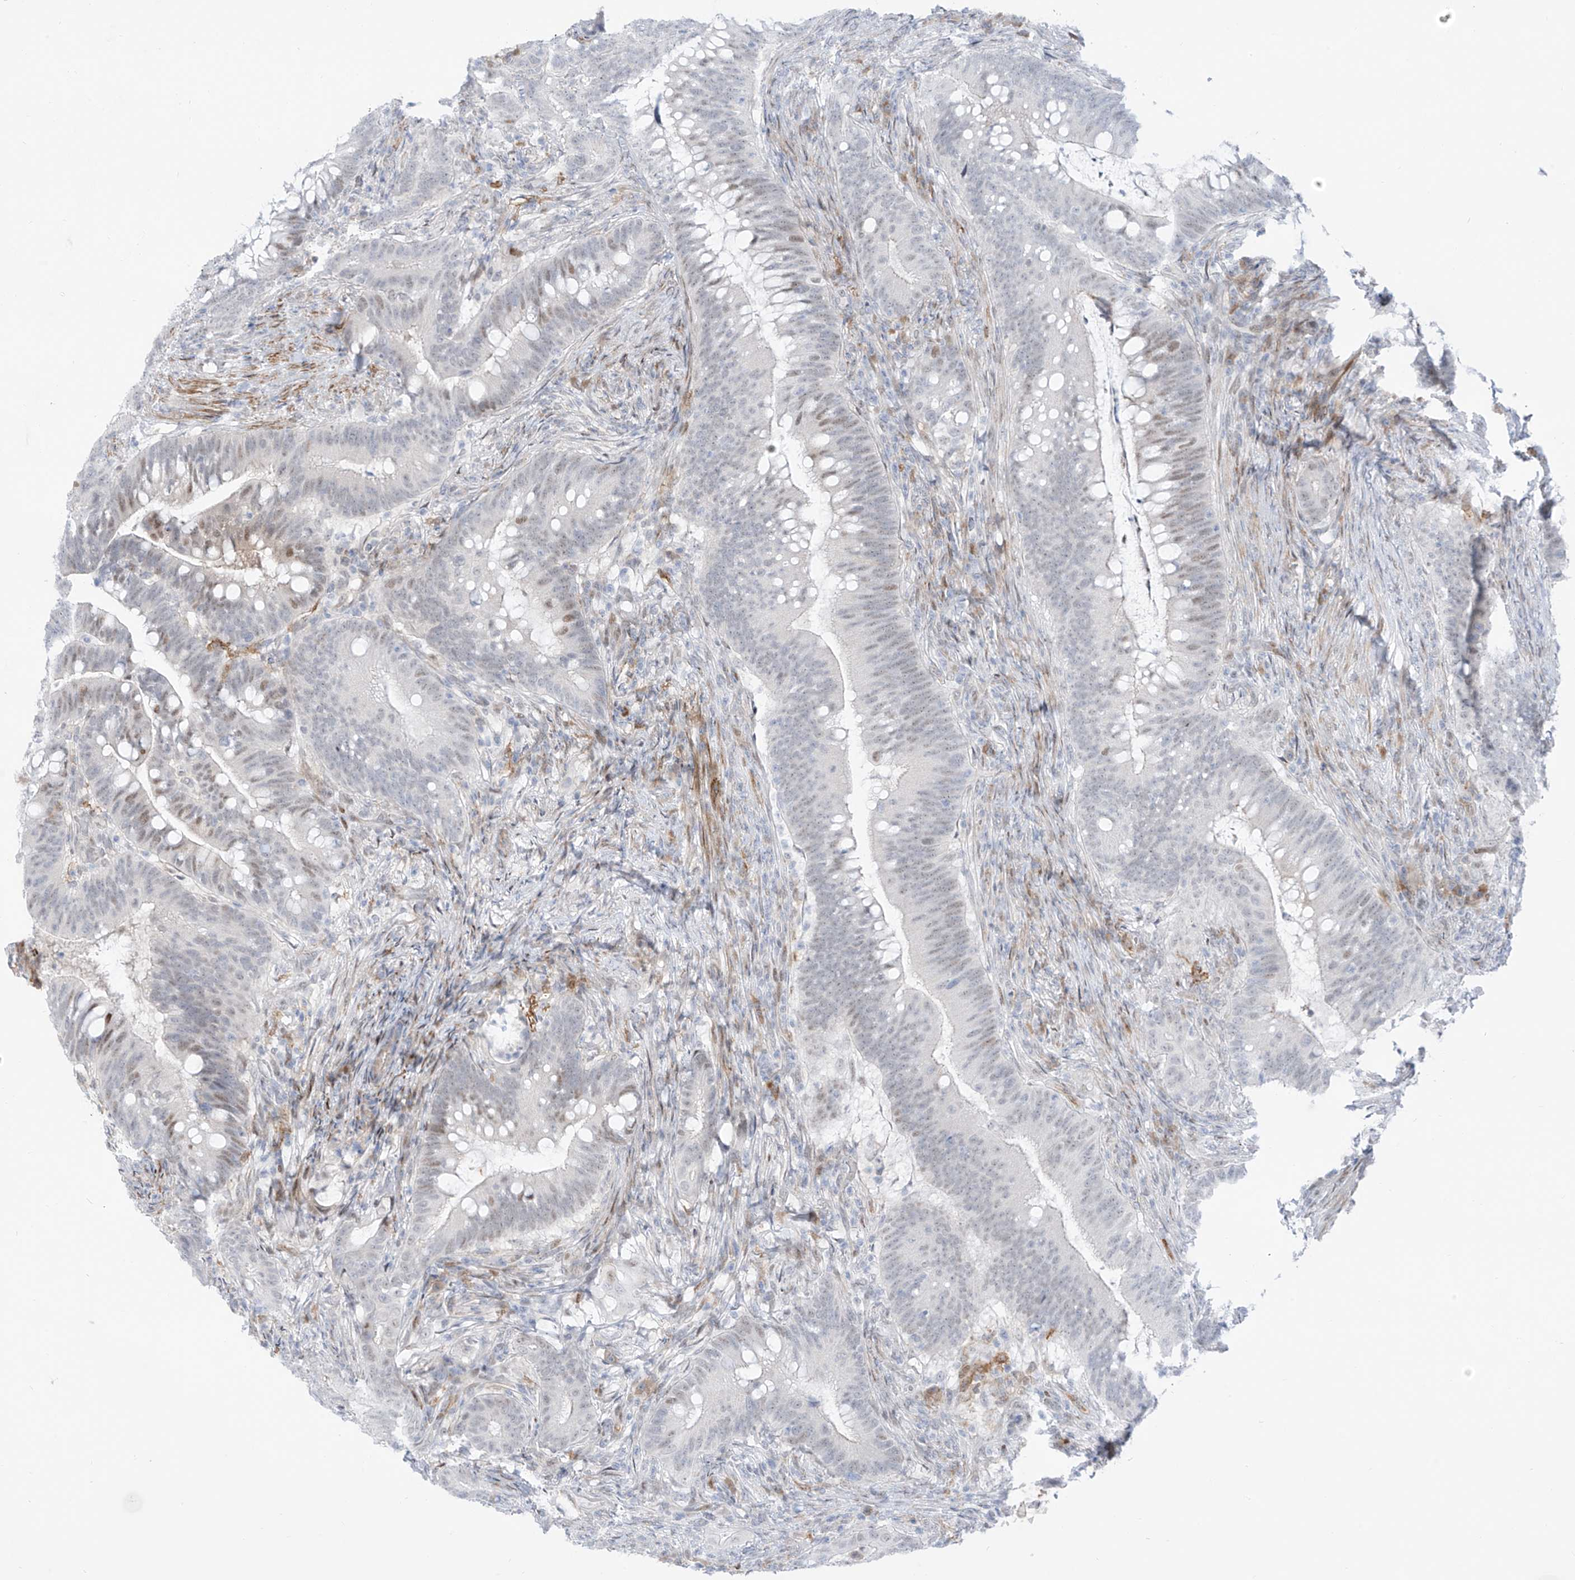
{"staining": {"intensity": "moderate", "quantity": "<25%", "location": "nuclear"}, "tissue": "colorectal cancer", "cell_type": "Tumor cells", "image_type": "cancer", "snomed": [{"axis": "morphology", "description": "Adenocarcinoma, NOS"}, {"axis": "topography", "description": "Colon"}], "caption": "Immunohistochemical staining of adenocarcinoma (colorectal) reveals low levels of moderate nuclear protein staining in approximately <25% of tumor cells.", "gene": "LIN9", "patient": {"sex": "female", "age": 66}}